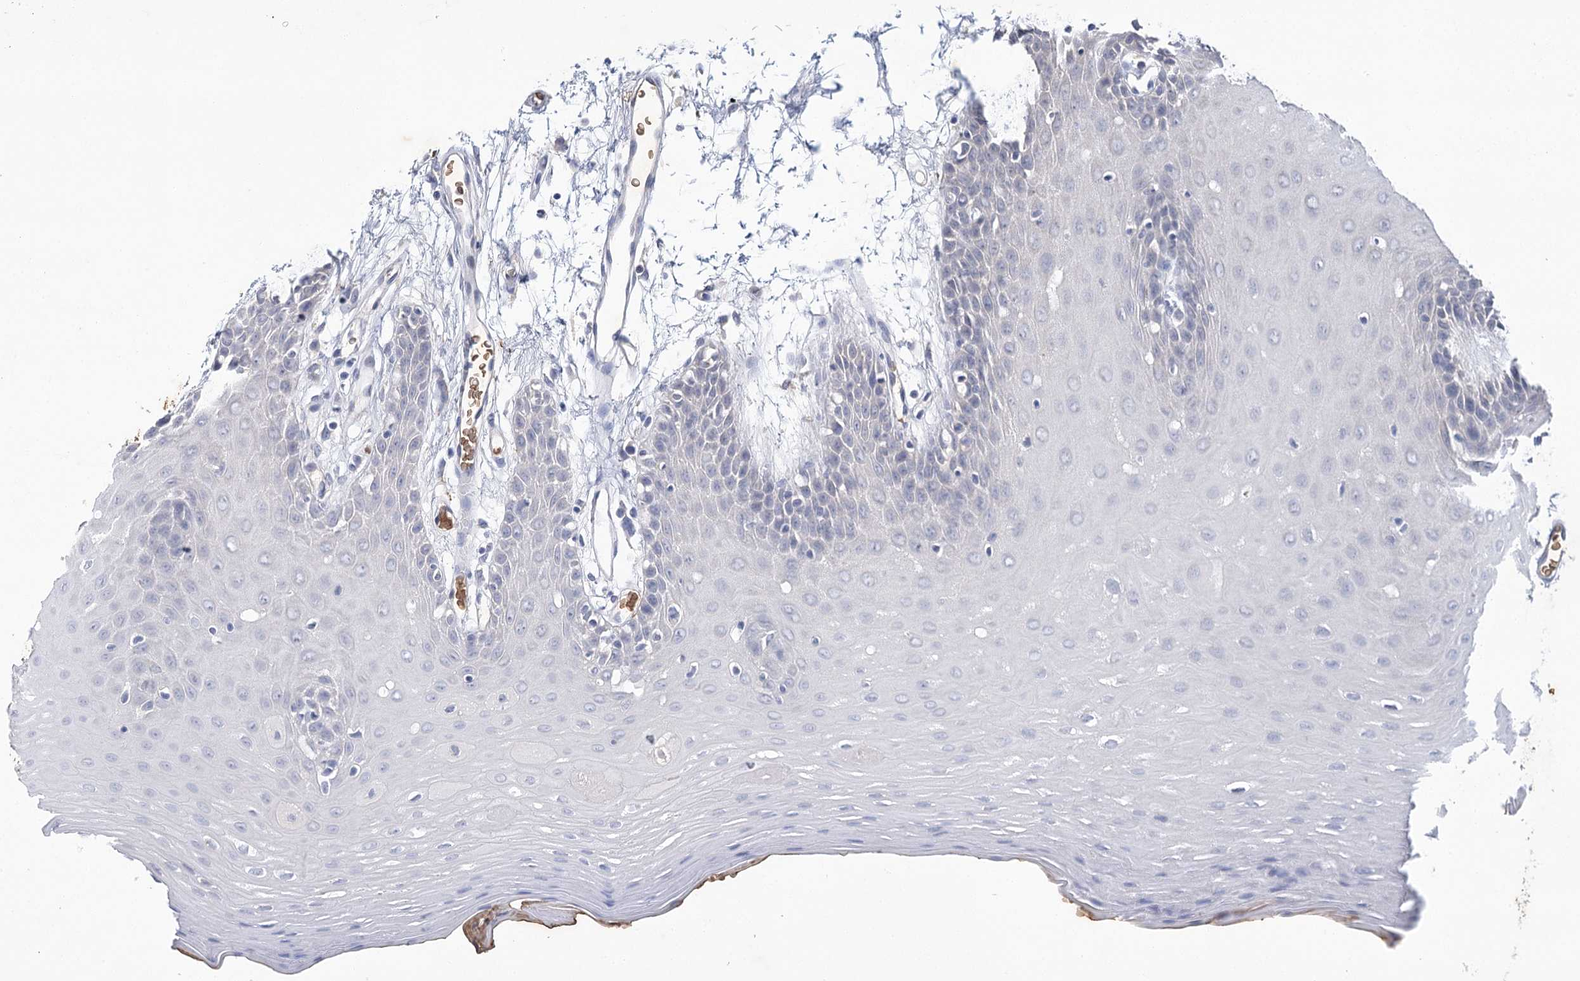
{"staining": {"intensity": "negative", "quantity": "none", "location": "none"}, "tissue": "oral mucosa", "cell_type": "Squamous epithelial cells", "image_type": "normal", "snomed": [{"axis": "morphology", "description": "Normal tissue, NOS"}, {"axis": "topography", "description": "Skeletal muscle"}, {"axis": "topography", "description": "Oral tissue"}, {"axis": "topography", "description": "Salivary gland"}, {"axis": "topography", "description": "Peripheral nerve tissue"}], "caption": "Immunohistochemistry micrograph of benign oral mucosa: oral mucosa stained with DAB reveals no significant protein expression in squamous epithelial cells. (DAB immunohistochemistry with hematoxylin counter stain).", "gene": "HBA1", "patient": {"sex": "male", "age": 54}}